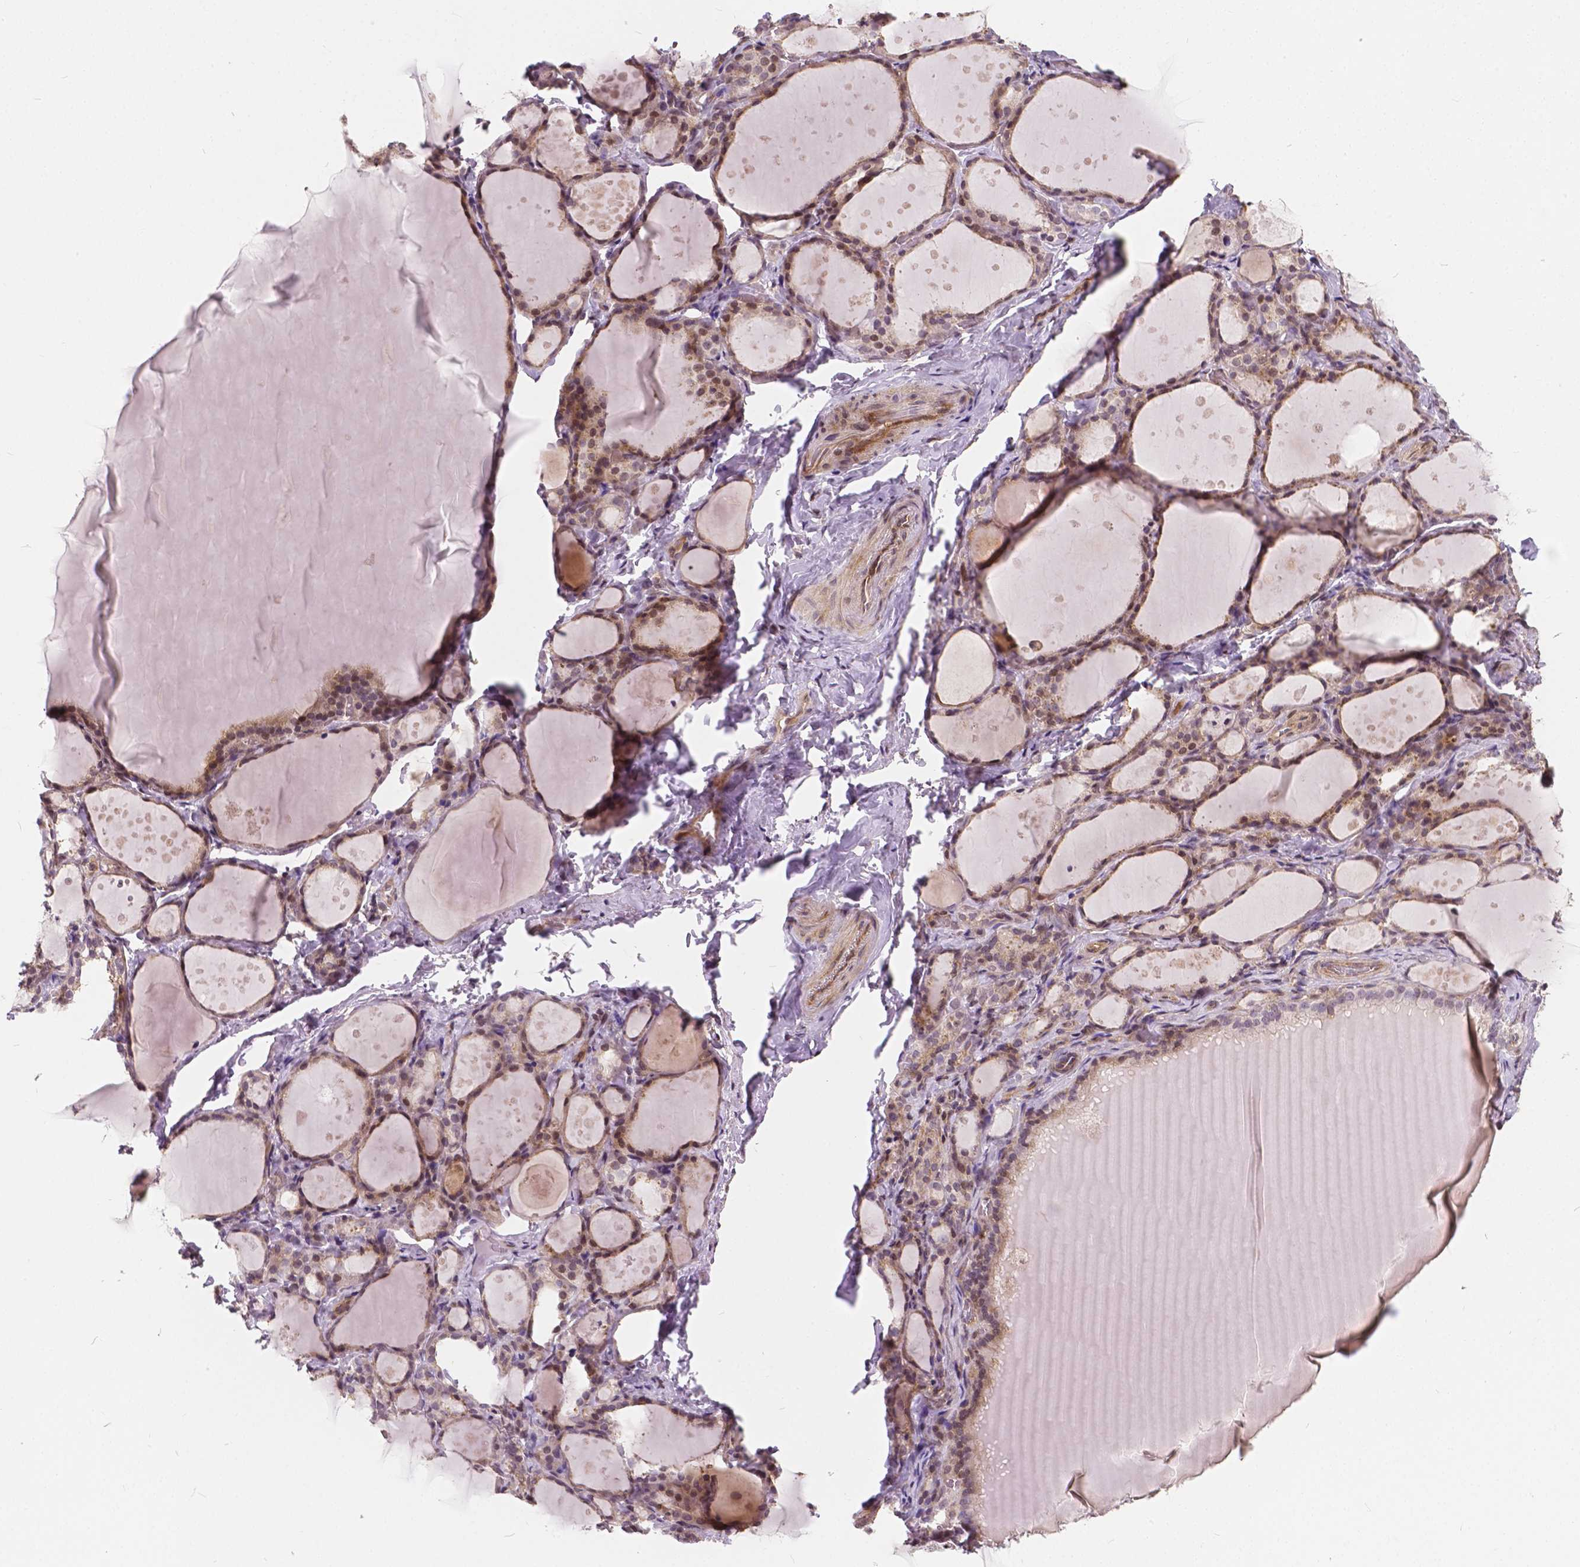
{"staining": {"intensity": "weak", "quantity": ">75%", "location": "cytoplasmic/membranous"}, "tissue": "thyroid gland", "cell_type": "Glandular cells", "image_type": "normal", "snomed": [{"axis": "morphology", "description": "Normal tissue, NOS"}, {"axis": "topography", "description": "Thyroid gland"}], "caption": "Immunohistochemical staining of unremarkable human thyroid gland shows >75% levels of weak cytoplasmic/membranous protein positivity in about >75% of glandular cells.", "gene": "INPP5E", "patient": {"sex": "male", "age": 68}}